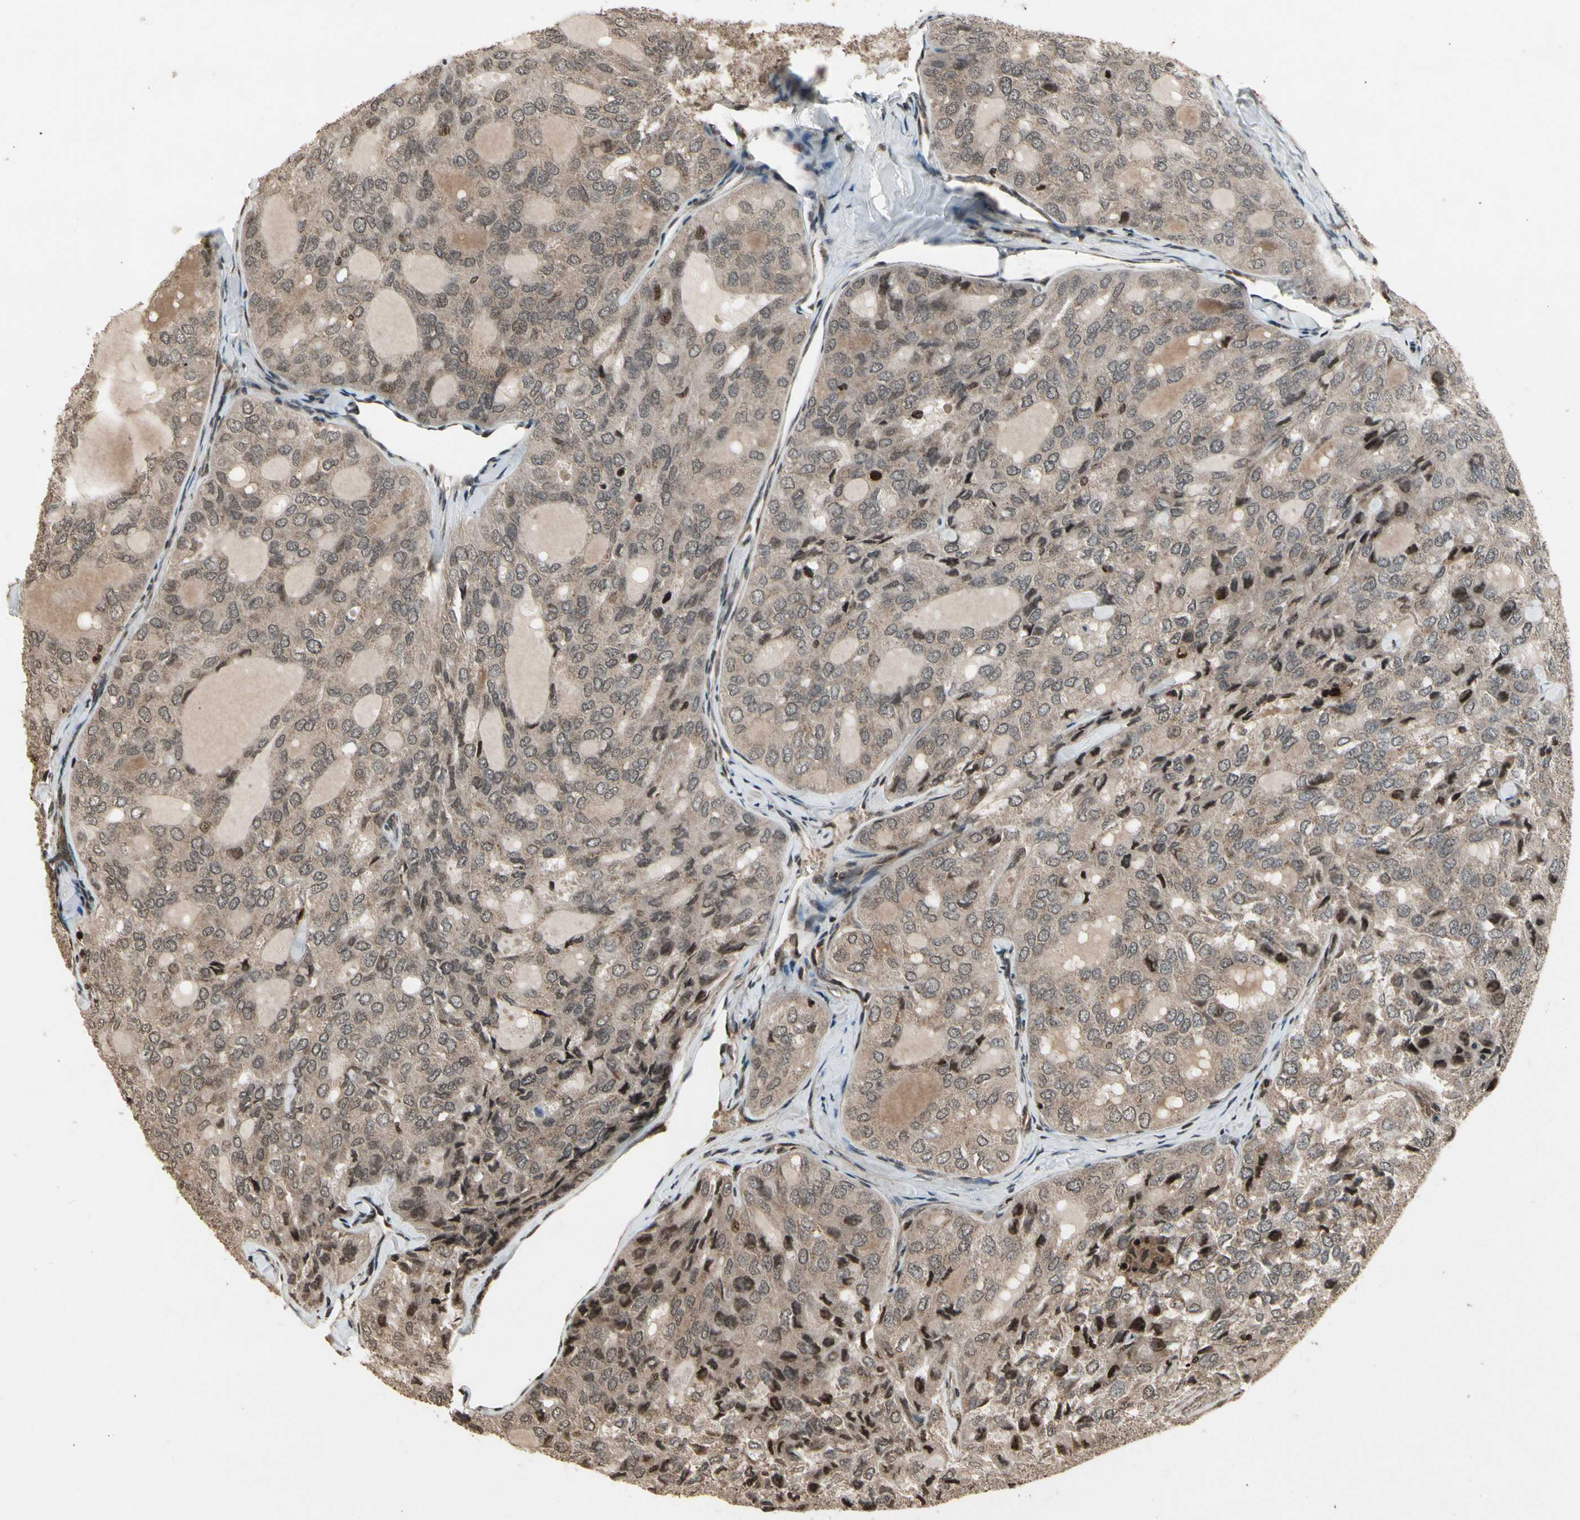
{"staining": {"intensity": "moderate", "quantity": ">75%", "location": "cytoplasmic/membranous"}, "tissue": "thyroid cancer", "cell_type": "Tumor cells", "image_type": "cancer", "snomed": [{"axis": "morphology", "description": "Follicular adenoma carcinoma, NOS"}, {"axis": "topography", "description": "Thyroid gland"}], "caption": "Protein staining of thyroid cancer (follicular adenoma carcinoma) tissue displays moderate cytoplasmic/membranous expression in approximately >75% of tumor cells. (DAB IHC with brightfield microscopy, high magnification).", "gene": "GLRX", "patient": {"sex": "male", "age": 75}}